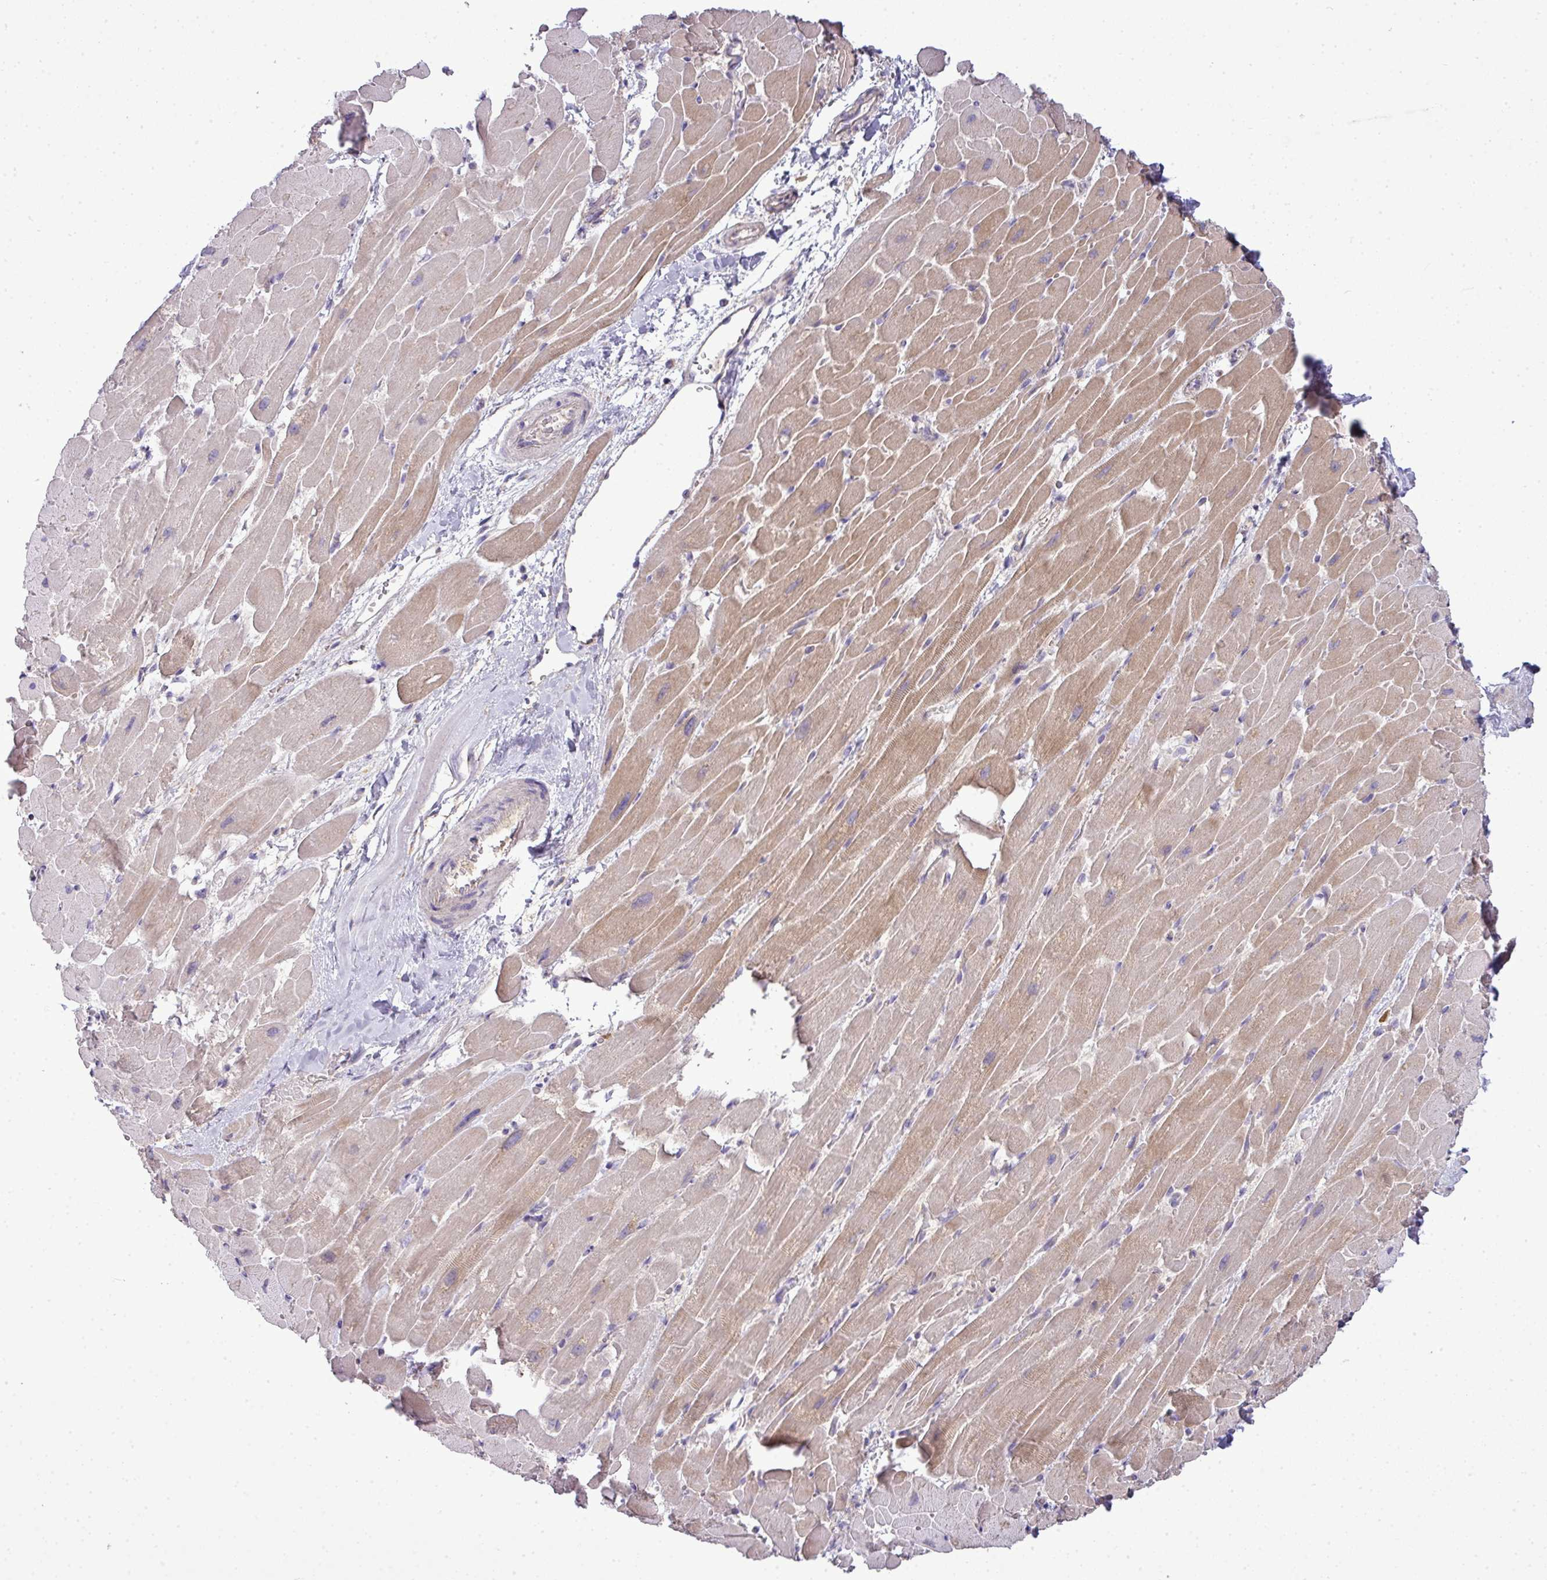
{"staining": {"intensity": "moderate", "quantity": "25%-75%", "location": "cytoplasmic/membranous"}, "tissue": "heart muscle", "cell_type": "Cardiomyocytes", "image_type": "normal", "snomed": [{"axis": "morphology", "description": "Normal tissue, NOS"}, {"axis": "topography", "description": "Heart"}], "caption": "Protein expression by immunohistochemistry (IHC) displays moderate cytoplasmic/membranous staining in approximately 25%-75% of cardiomyocytes in benign heart muscle.", "gene": "STAT5A", "patient": {"sex": "male", "age": 37}}